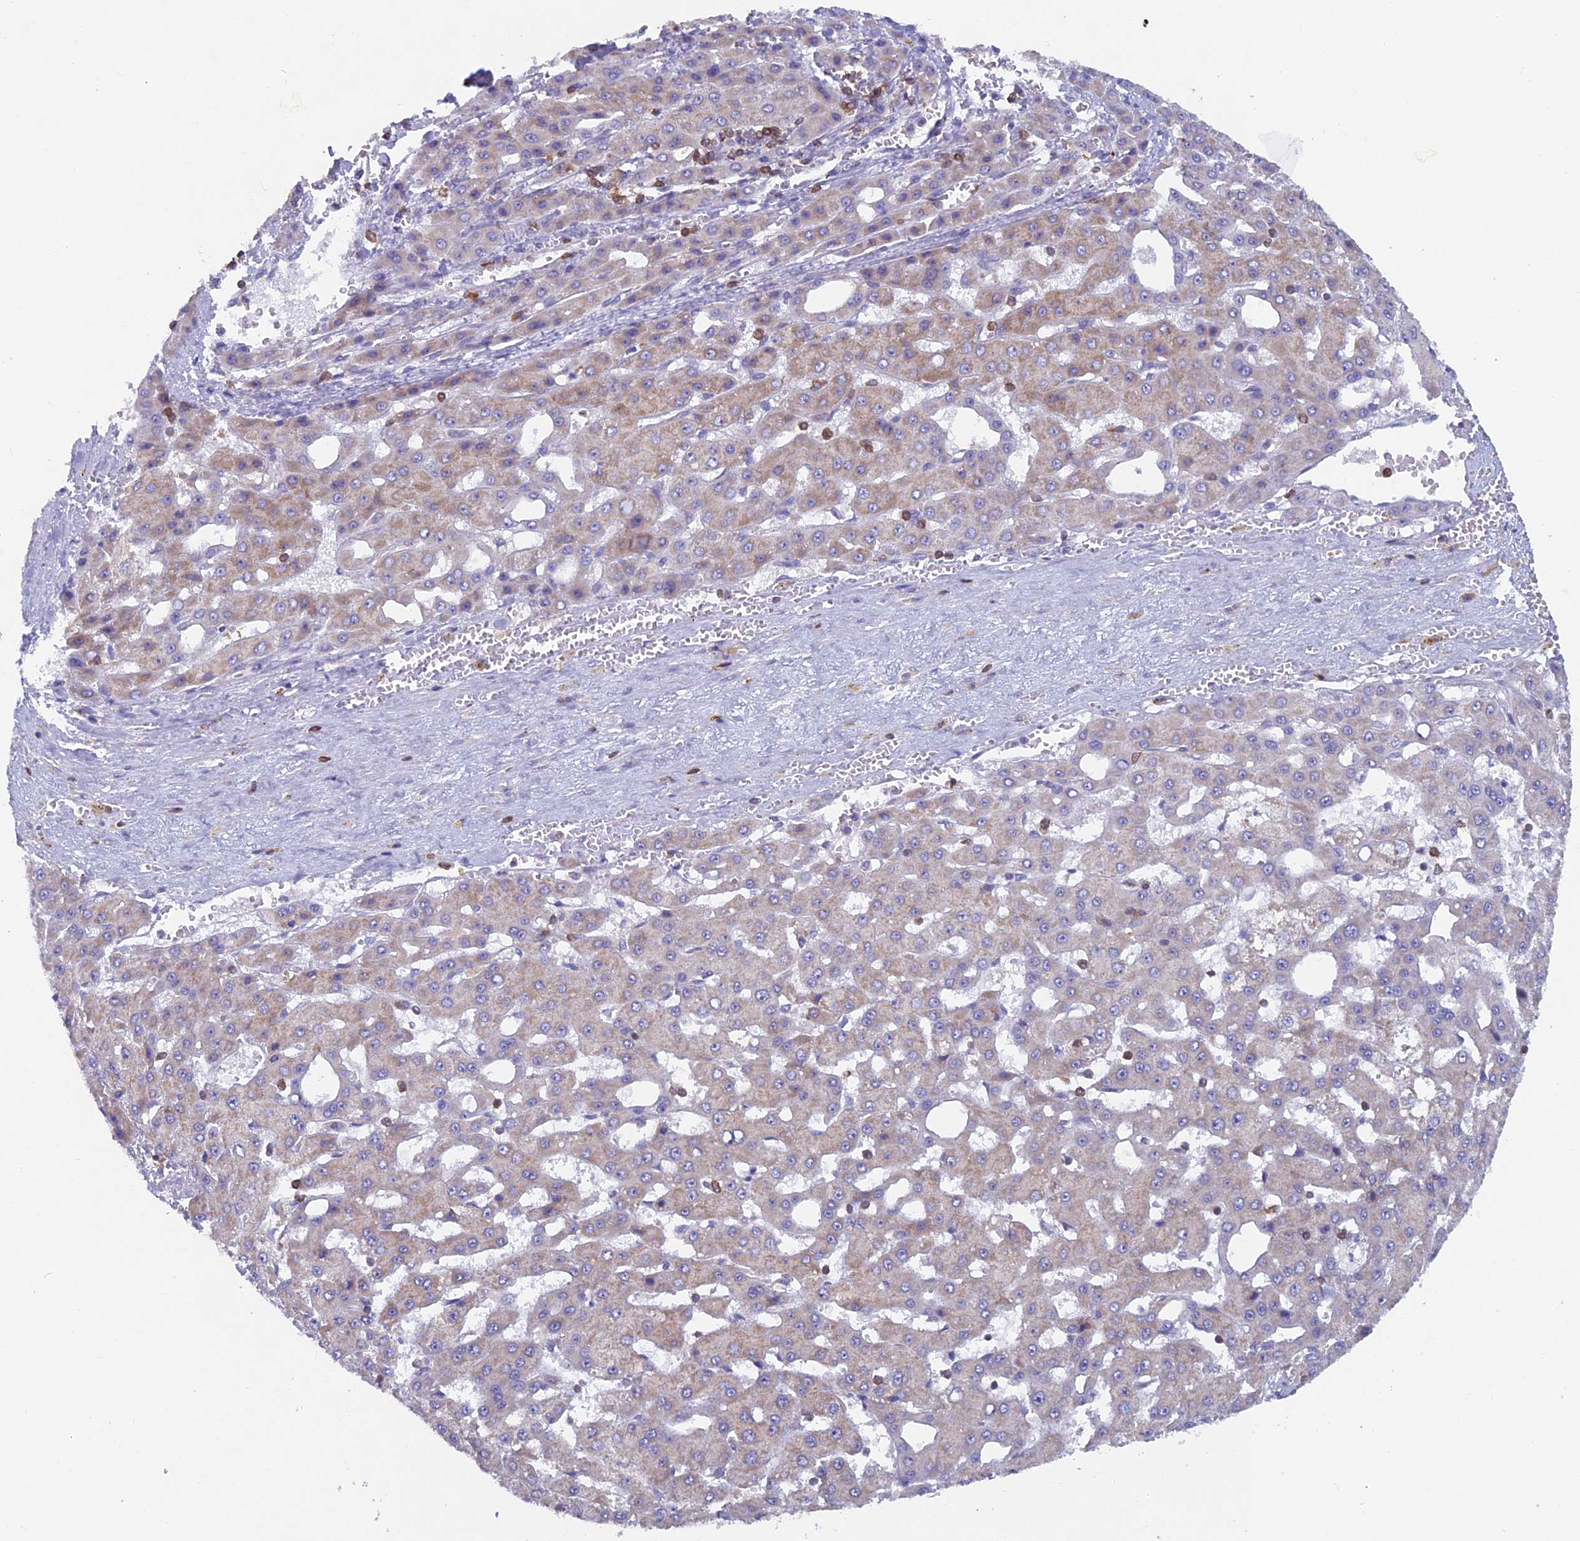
{"staining": {"intensity": "weak", "quantity": "25%-75%", "location": "cytoplasmic/membranous"}, "tissue": "liver cancer", "cell_type": "Tumor cells", "image_type": "cancer", "snomed": [{"axis": "morphology", "description": "Carcinoma, Hepatocellular, NOS"}, {"axis": "topography", "description": "Liver"}], "caption": "IHC of liver hepatocellular carcinoma shows low levels of weak cytoplasmic/membranous staining in about 25%-75% of tumor cells. IHC stains the protein in brown and the nuclei are stained blue.", "gene": "ABI3BP", "patient": {"sex": "male", "age": 47}}